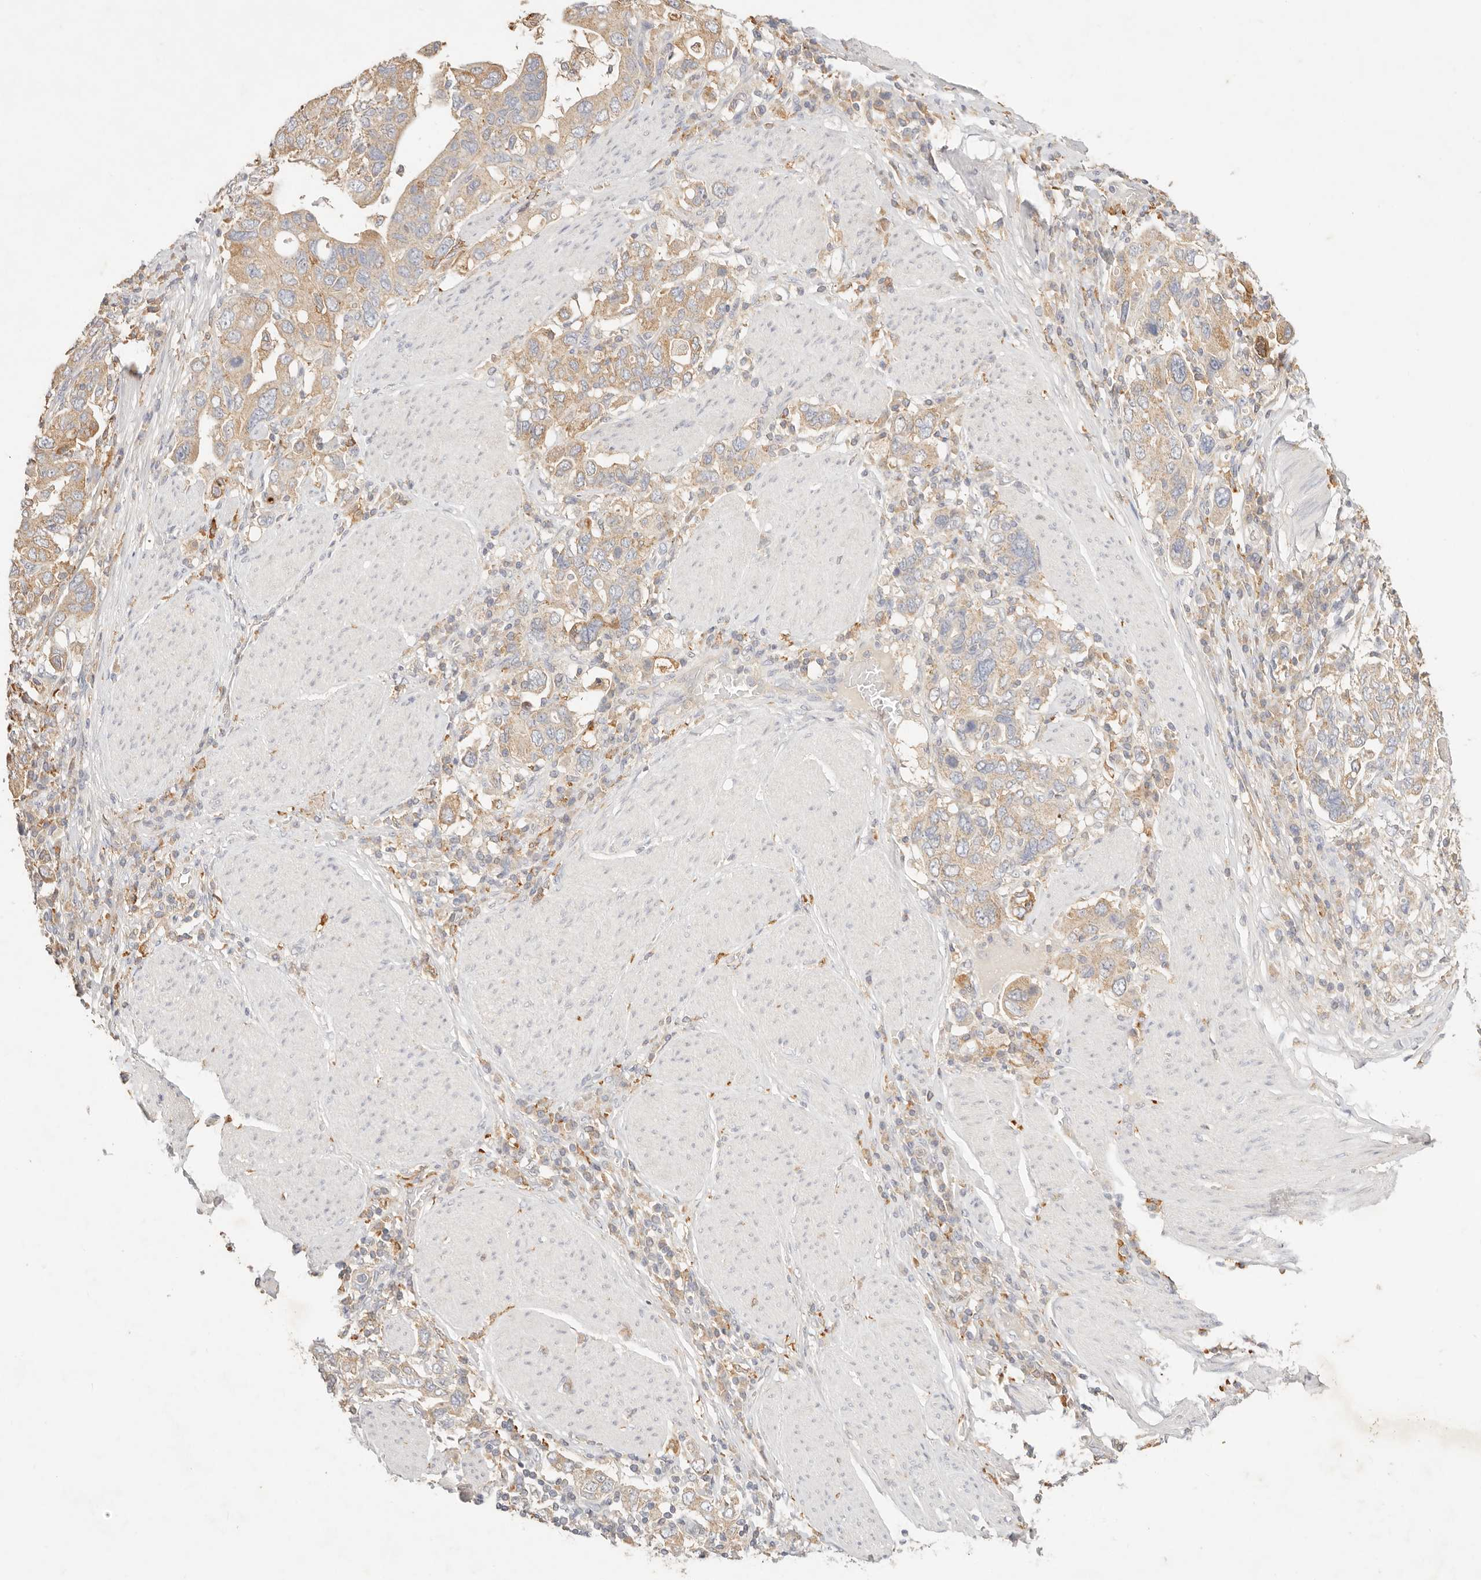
{"staining": {"intensity": "weak", "quantity": ">75%", "location": "cytoplasmic/membranous"}, "tissue": "stomach cancer", "cell_type": "Tumor cells", "image_type": "cancer", "snomed": [{"axis": "morphology", "description": "Adenocarcinoma, NOS"}, {"axis": "topography", "description": "Stomach, upper"}], "caption": "DAB (3,3'-diaminobenzidine) immunohistochemical staining of human adenocarcinoma (stomach) reveals weak cytoplasmic/membranous protein positivity in approximately >75% of tumor cells.", "gene": "HK2", "patient": {"sex": "male", "age": 62}}